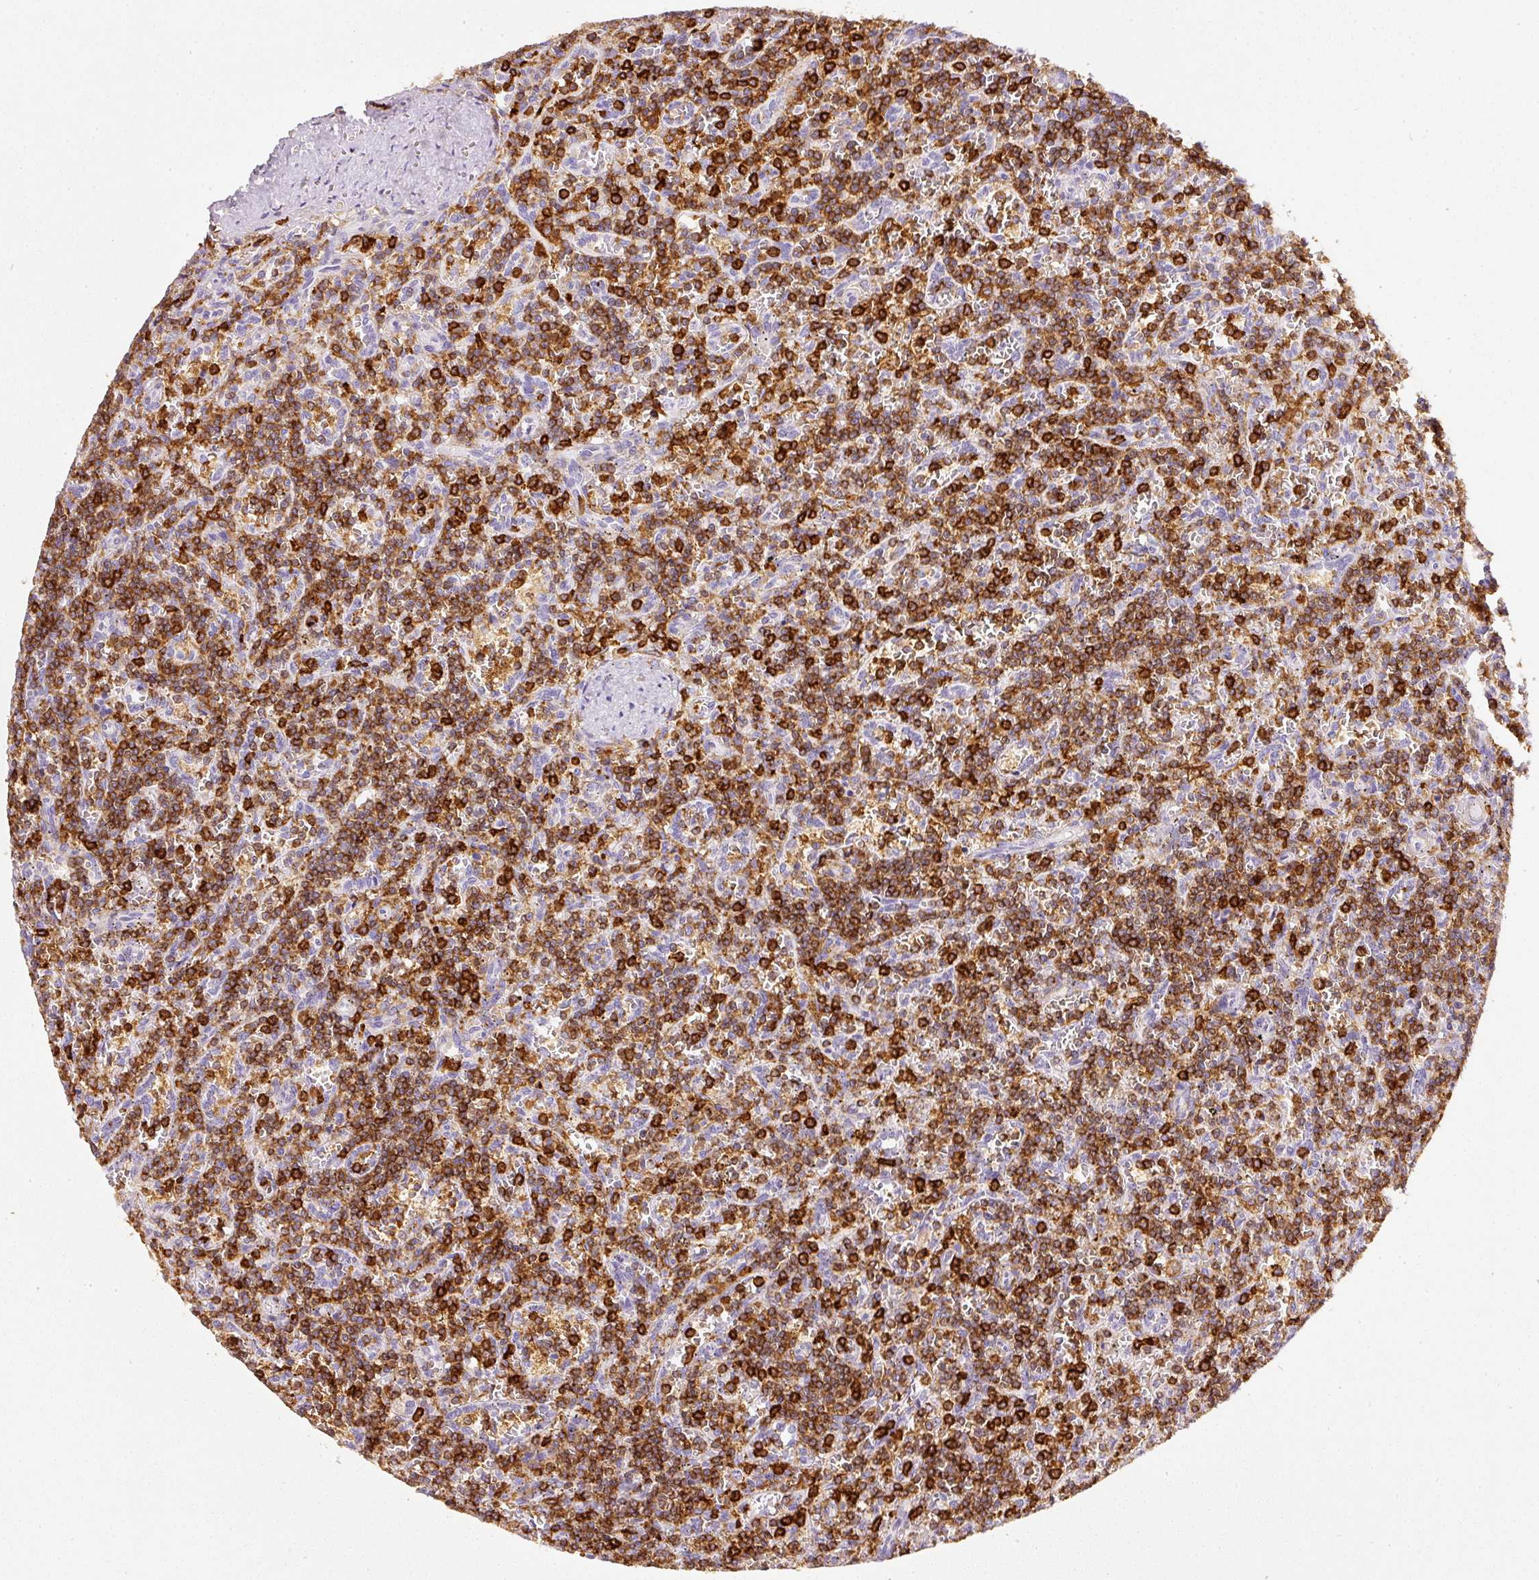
{"staining": {"intensity": "strong", "quantity": ">75%", "location": "cytoplasmic/membranous"}, "tissue": "lymphoma", "cell_type": "Tumor cells", "image_type": "cancer", "snomed": [{"axis": "morphology", "description": "Malignant lymphoma, non-Hodgkin's type, Low grade"}, {"axis": "topography", "description": "Spleen"}], "caption": "Immunohistochemical staining of lymphoma demonstrates high levels of strong cytoplasmic/membranous positivity in about >75% of tumor cells. (DAB (3,3'-diaminobenzidine) = brown stain, brightfield microscopy at high magnification).", "gene": "EVL", "patient": {"sex": "male", "age": 73}}